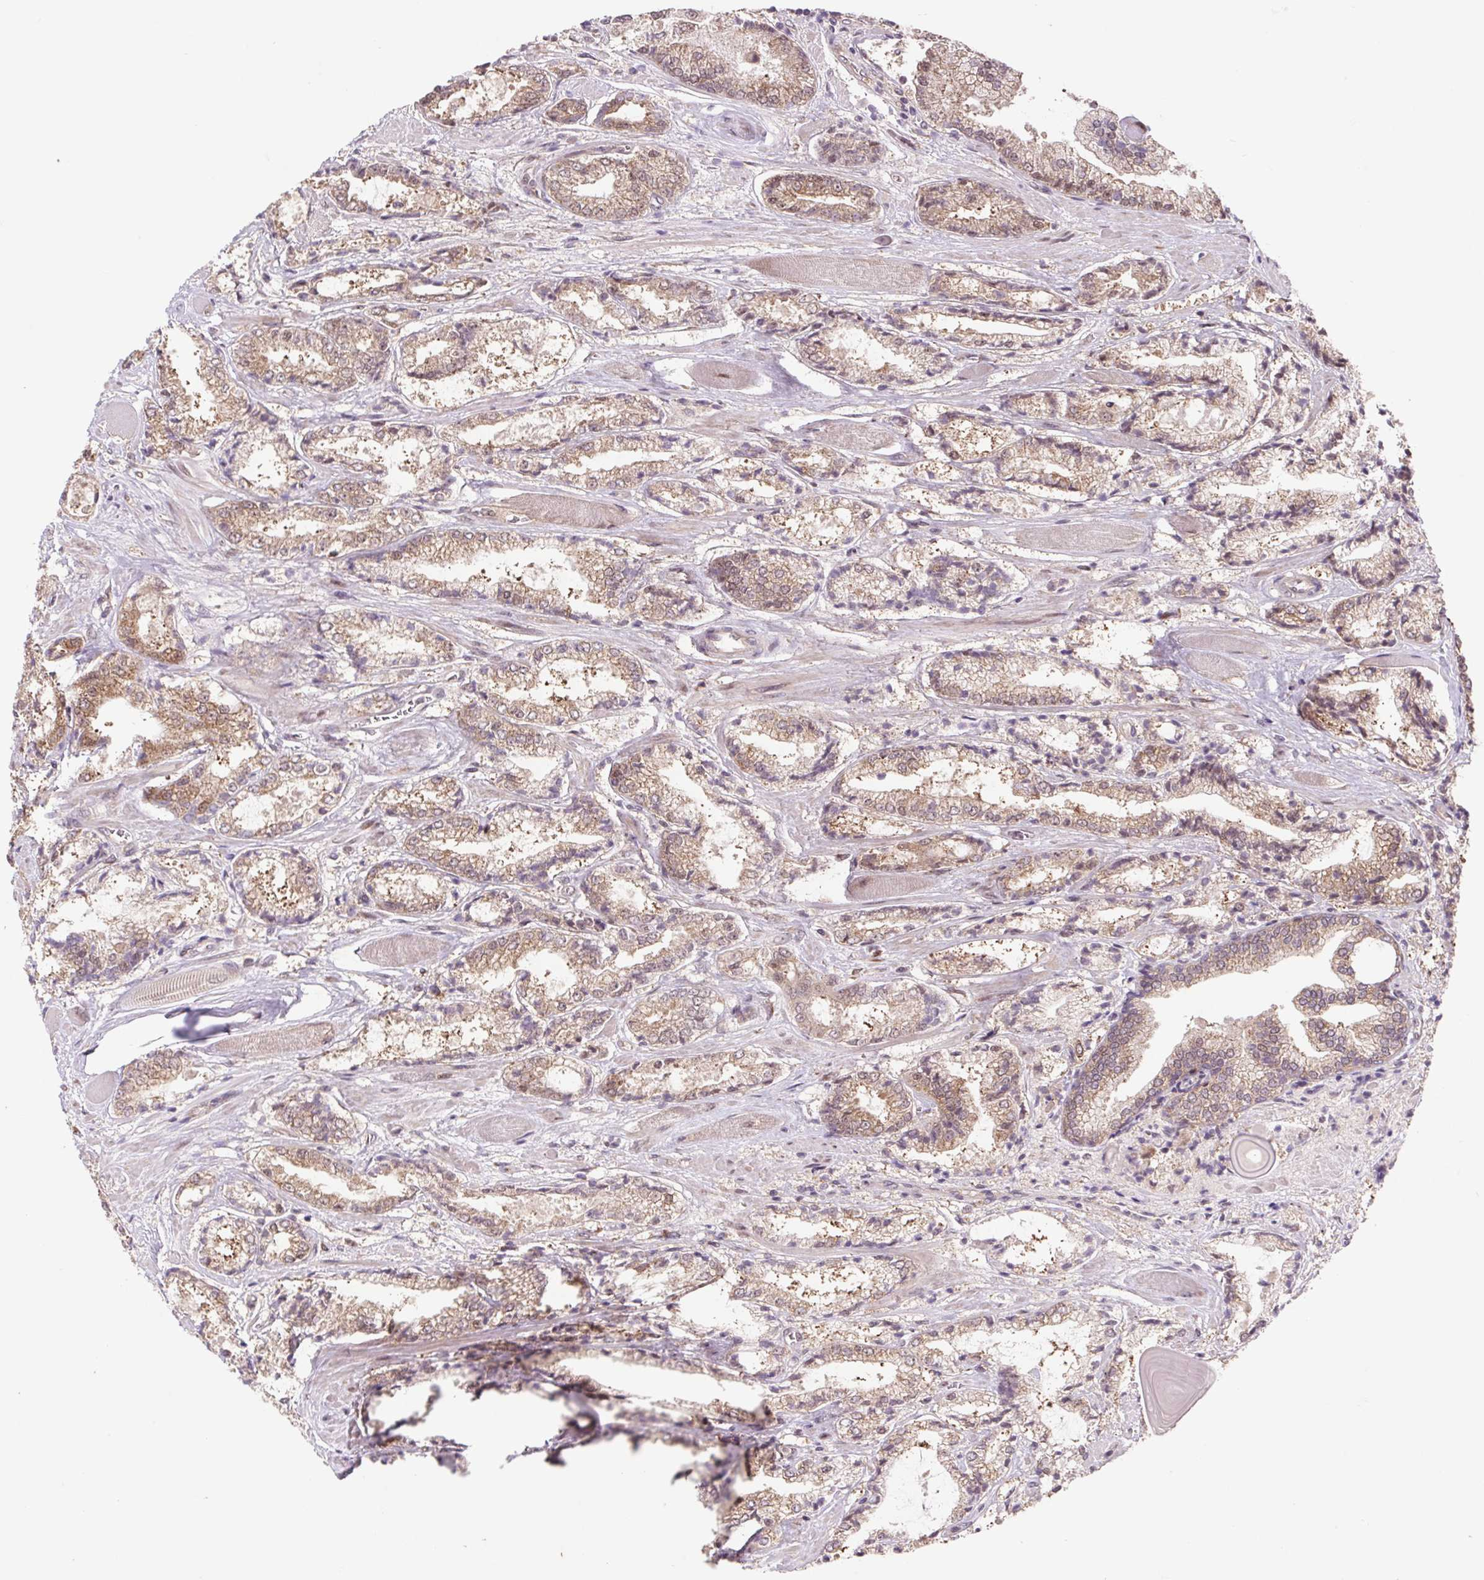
{"staining": {"intensity": "moderate", "quantity": ">75%", "location": "cytoplasmic/membranous"}, "tissue": "prostate cancer", "cell_type": "Tumor cells", "image_type": "cancer", "snomed": [{"axis": "morphology", "description": "Adenocarcinoma, High grade"}, {"axis": "topography", "description": "Prostate"}], "caption": "Immunohistochemical staining of adenocarcinoma (high-grade) (prostate) shows medium levels of moderate cytoplasmic/membranous positivity in about >75% of tumor cells.", "gene": "HFE", "patient": {"sex": "male", "age": 64}}